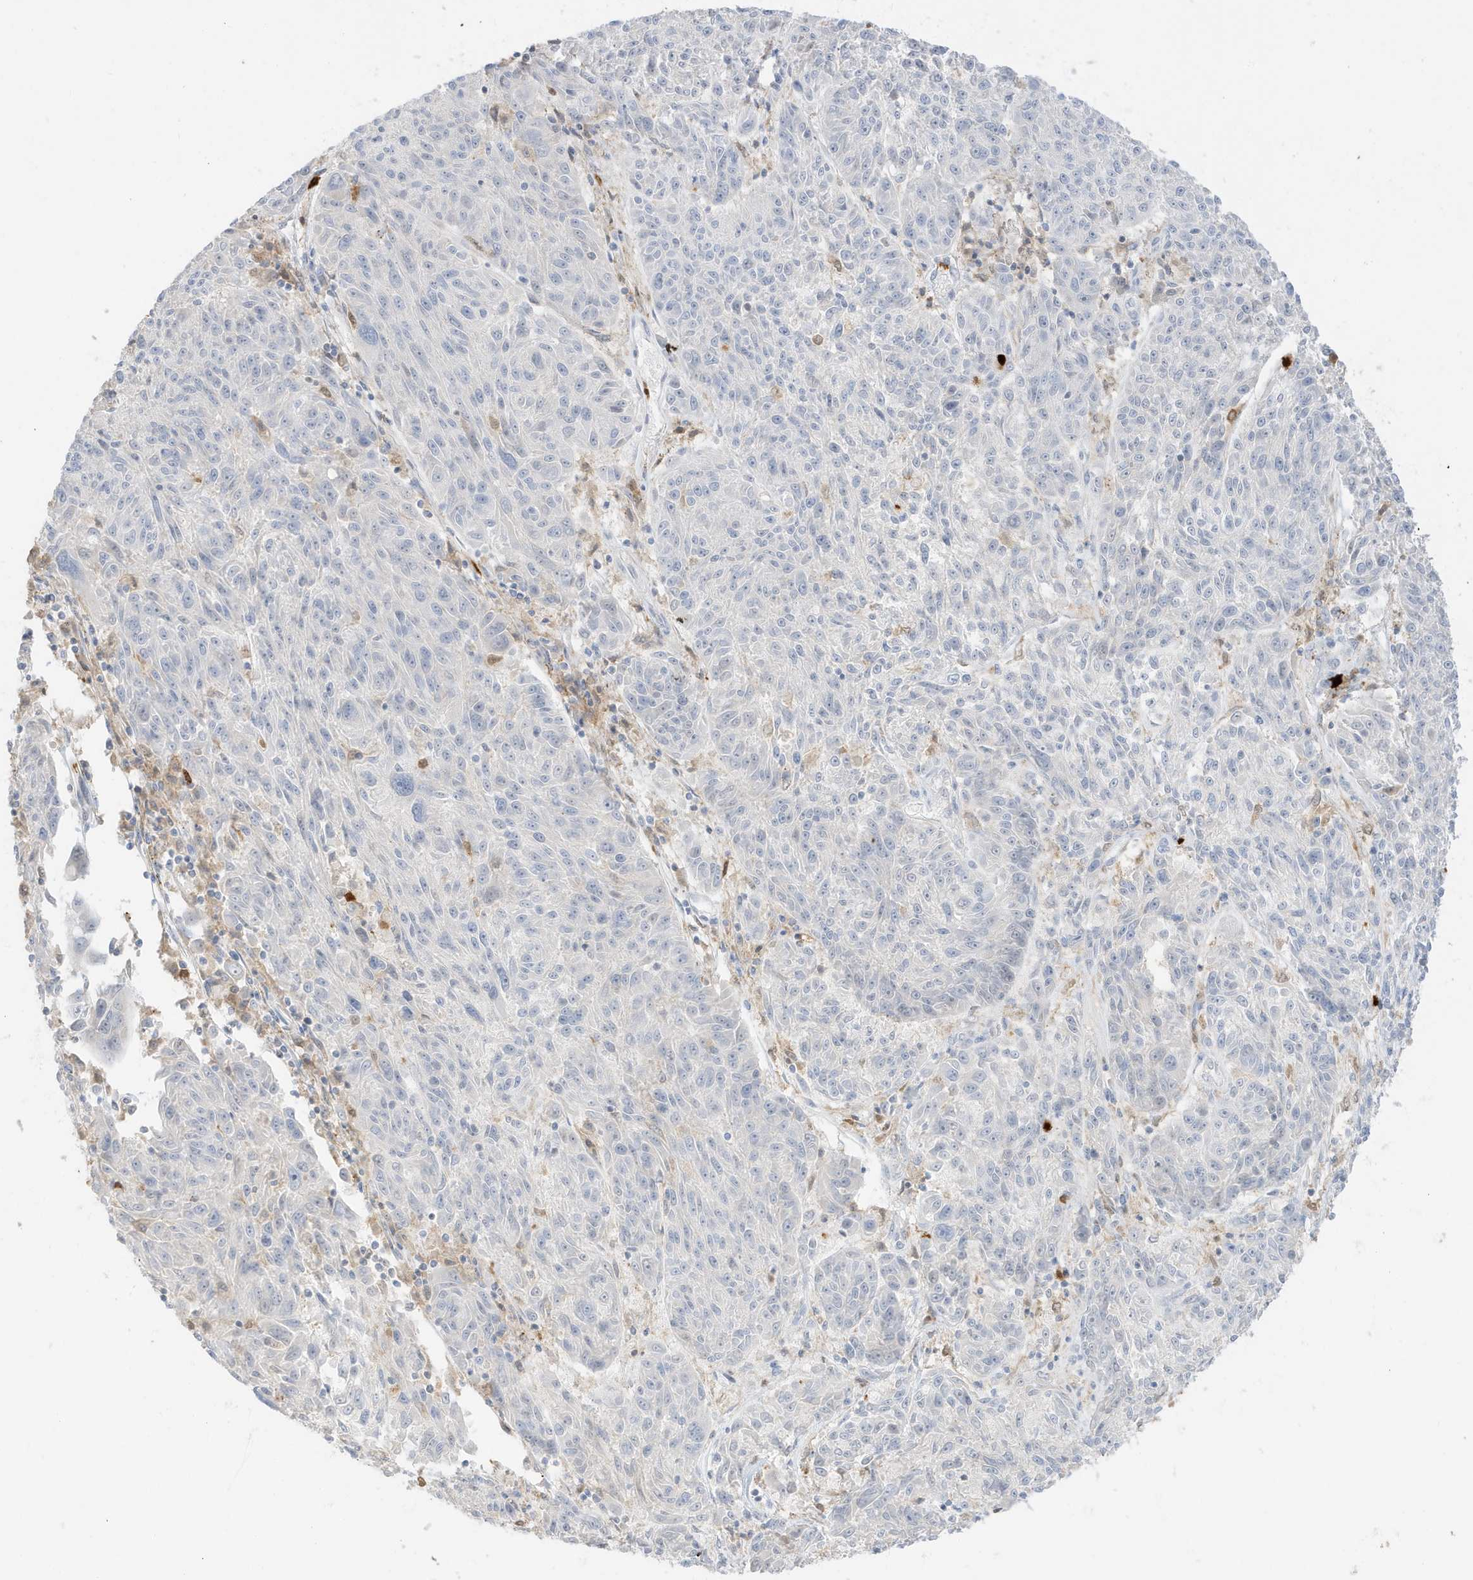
{"staining": {"intensity": "negative", "quantity": "none", "location": "none"}, "tissue": "melanoma", "cell_type": "Tumor cells", "image_type": "cancer", "snomed": [{"axis": "morphology", "description": "Malignant melanoma, NOS"}, {"axis": "topography", "description": "Skin"}], "caption": "A high-resolution micrograph shows immunohistochemistry (IHC) staining of malignant melanoma, which reveals no significant positivity in tumor cells.", "gene": "GCA", "patient": {"sex": "male", "age": 53}}